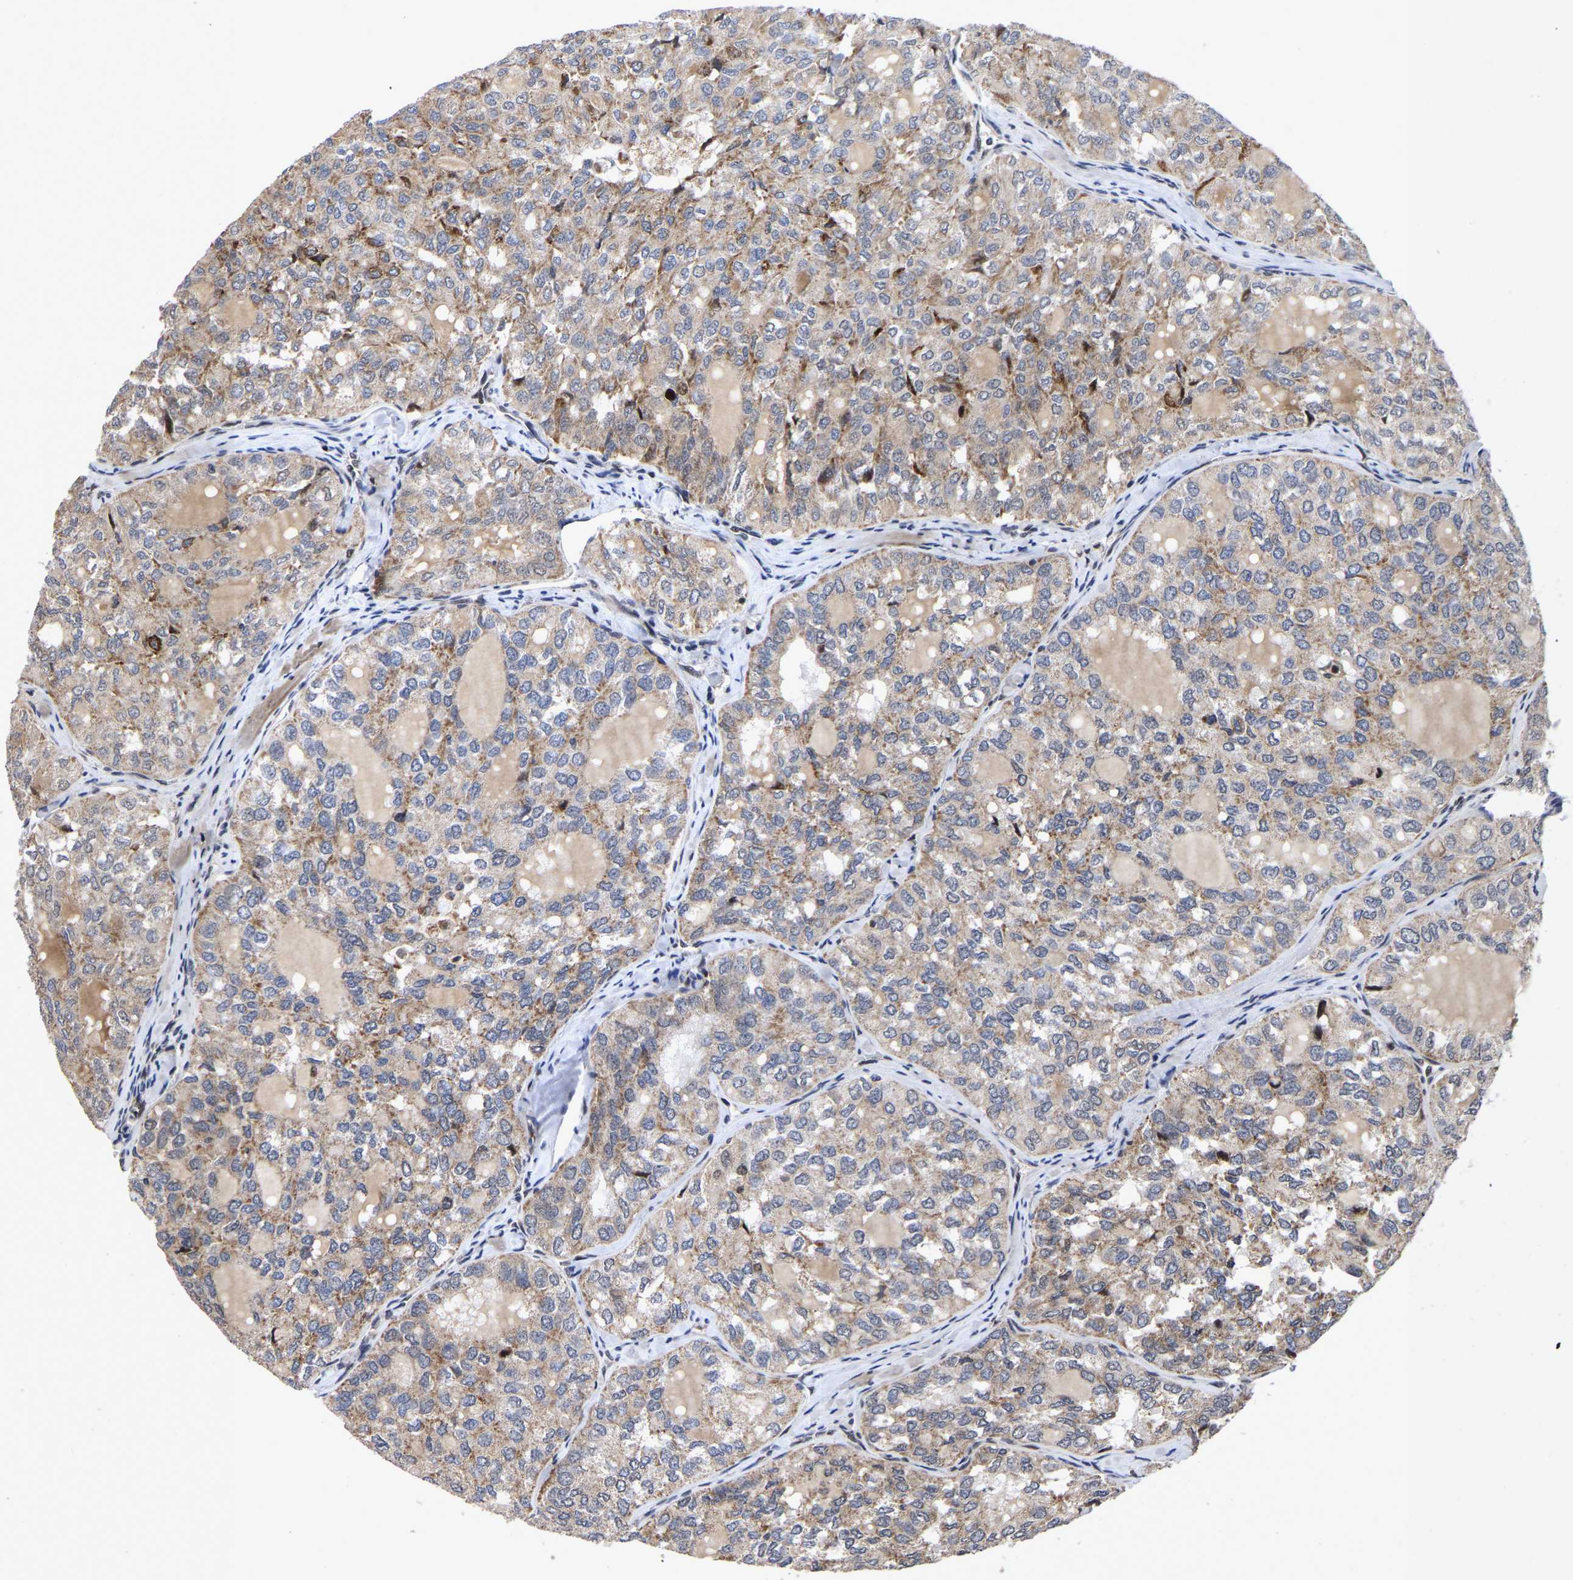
{"staining": {"intensity": "weak", "quantity": ">75%", "location": "cytoplasmic/membranous"}, "tissue": "thyroid cancer", "cell_type": "Tumor cells", "image_type": "cancer", "snomed": [{"axis": "morphology", "description": "Follicular adenoma carcinoma, NOS"}, {"axis": "topography", "description": "Thyroid gland"}], "caption": "The histopathology image reveals a brown stain indicating the presence of a protein in the cytoplasmic/membranous of tumor cells in follicular adenoma carcinoma (thyroid).", "gene": "JUNB", "patient": {"sex": "male", "age": 75}}